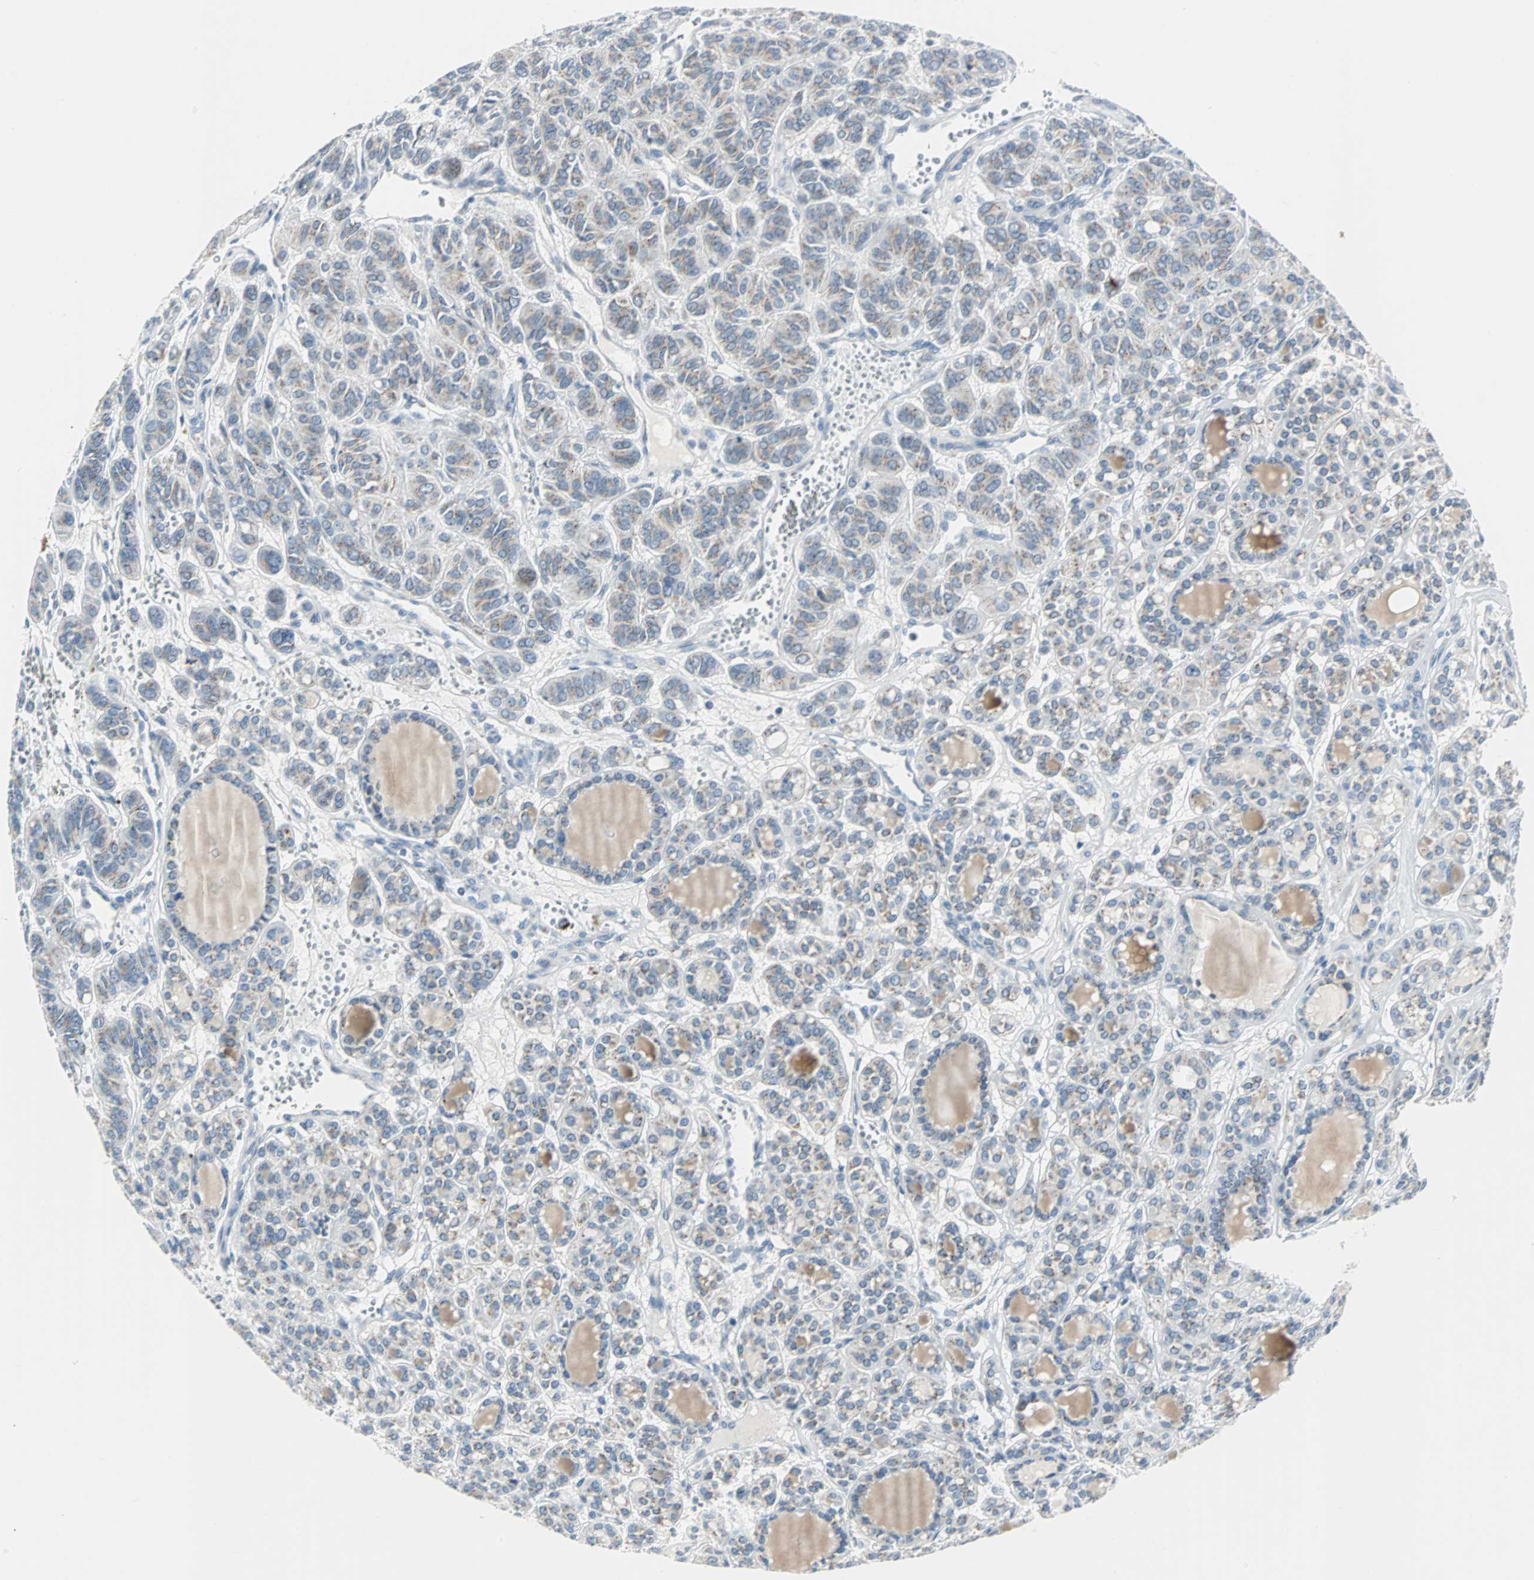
{"staining": {"intensity": "weak", "quantity": "<25%", "location": "cytoplasmic/membranous"}, "tissue": "thyroid cancer", "cell_type": "Tumor cells", "image_type": "cancer", "snomed": [{"axis": "morphology", "description": "Follicular adenoma carcinoma, NOS"}, {"axis": "topography", "description": "Thyroid gland"}], "caption": "Immunohistochemical staining of thyroid cancer (follicular adenoma carcinoma) exhibits no significant expression in tumor cells.", "gene": "SOX30", "patient": {"sex": "female", "age": 71}}